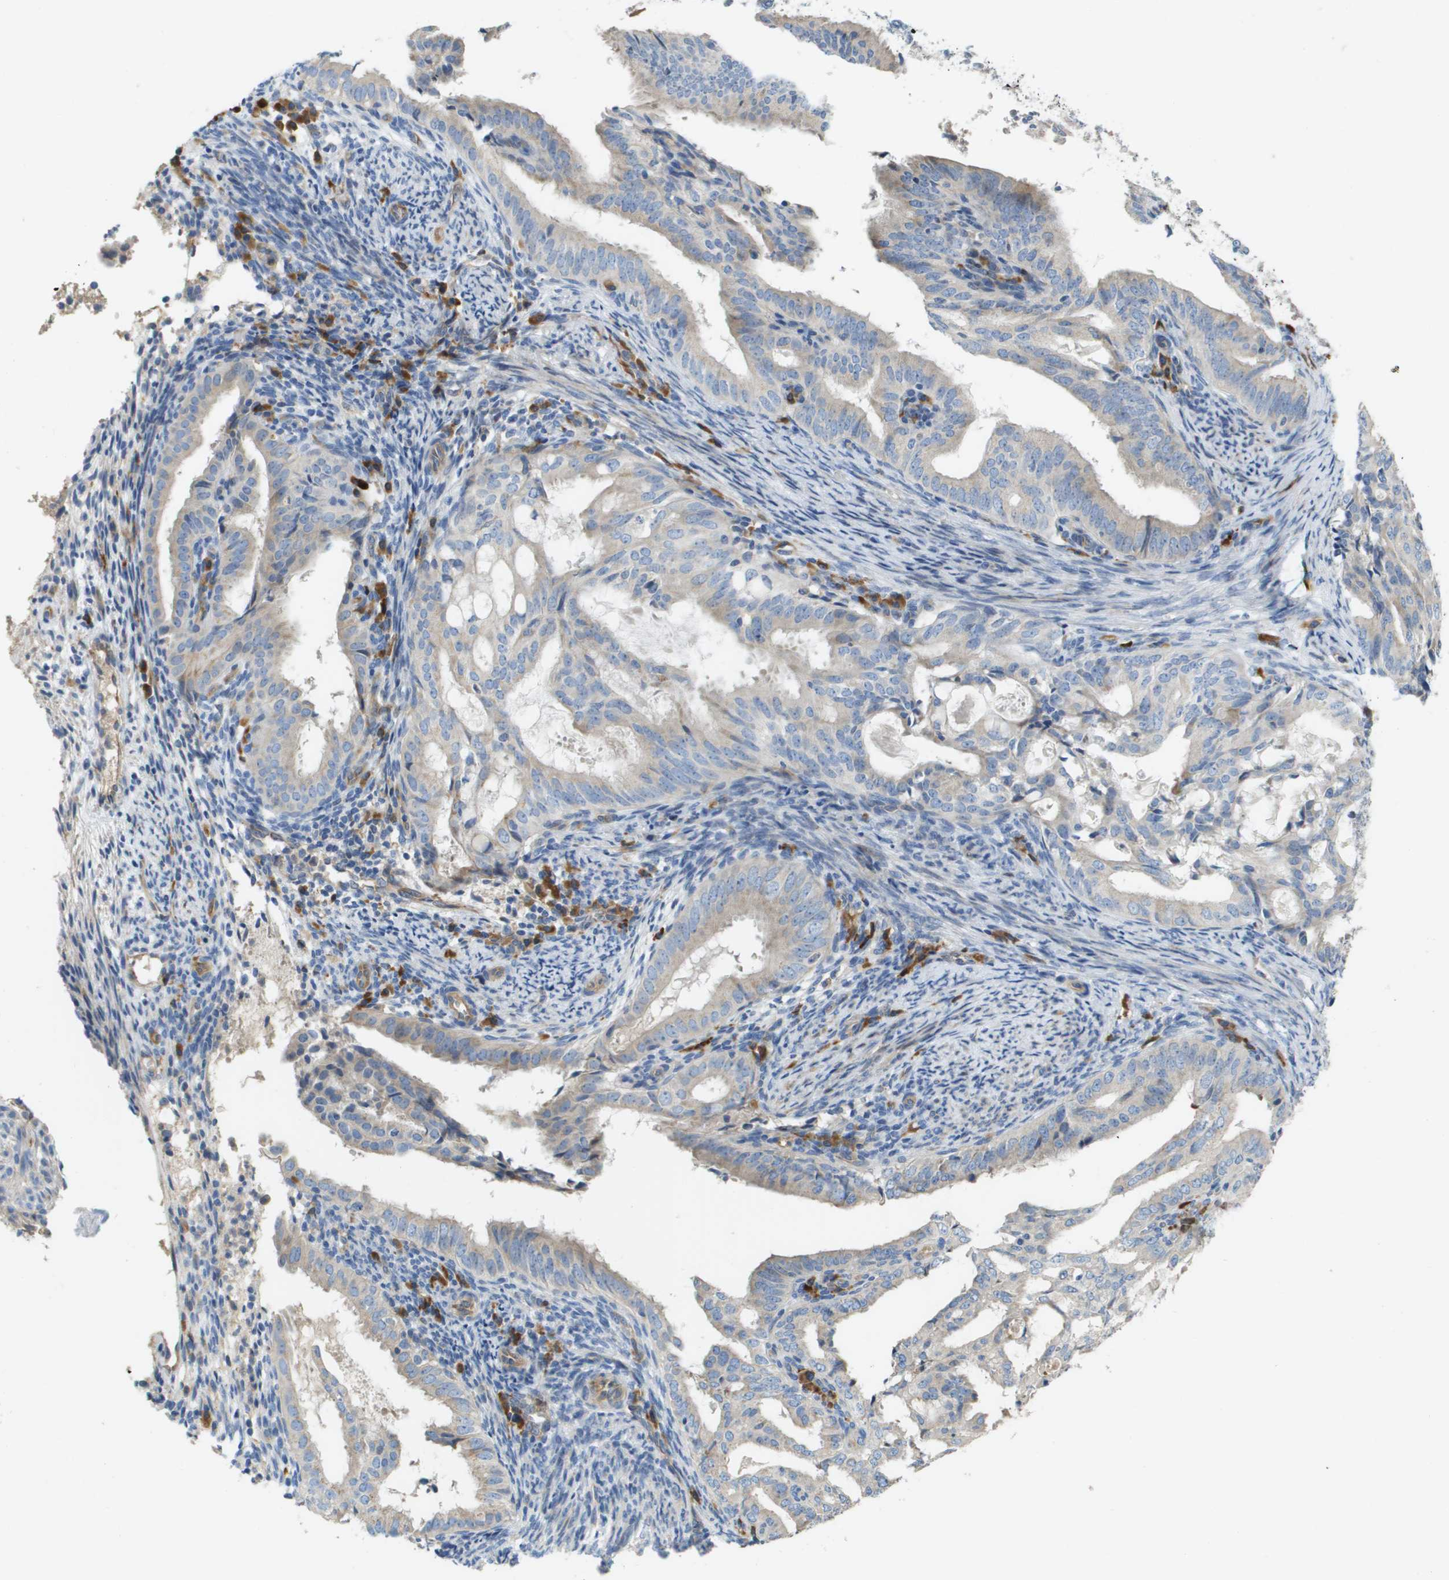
{"staining": {"intensity": "weak", "quantity": "<25%", "location": "cytoplasmic/membranous"}, "tissue": "endometrial cancer", "cell_type": "Tumor cells", "image_type": "cancer", "snomed": [{"axis": "morphology", "description": "Adenocarcinoma, NOS"}, {"axis": "topography", "description": "Endometrium"}], "caption": "An image of human endometrial cancer is negative for staining in tumor cells.", "gene": "CASP10", "patient": {"sex": "female", "age": 58}}